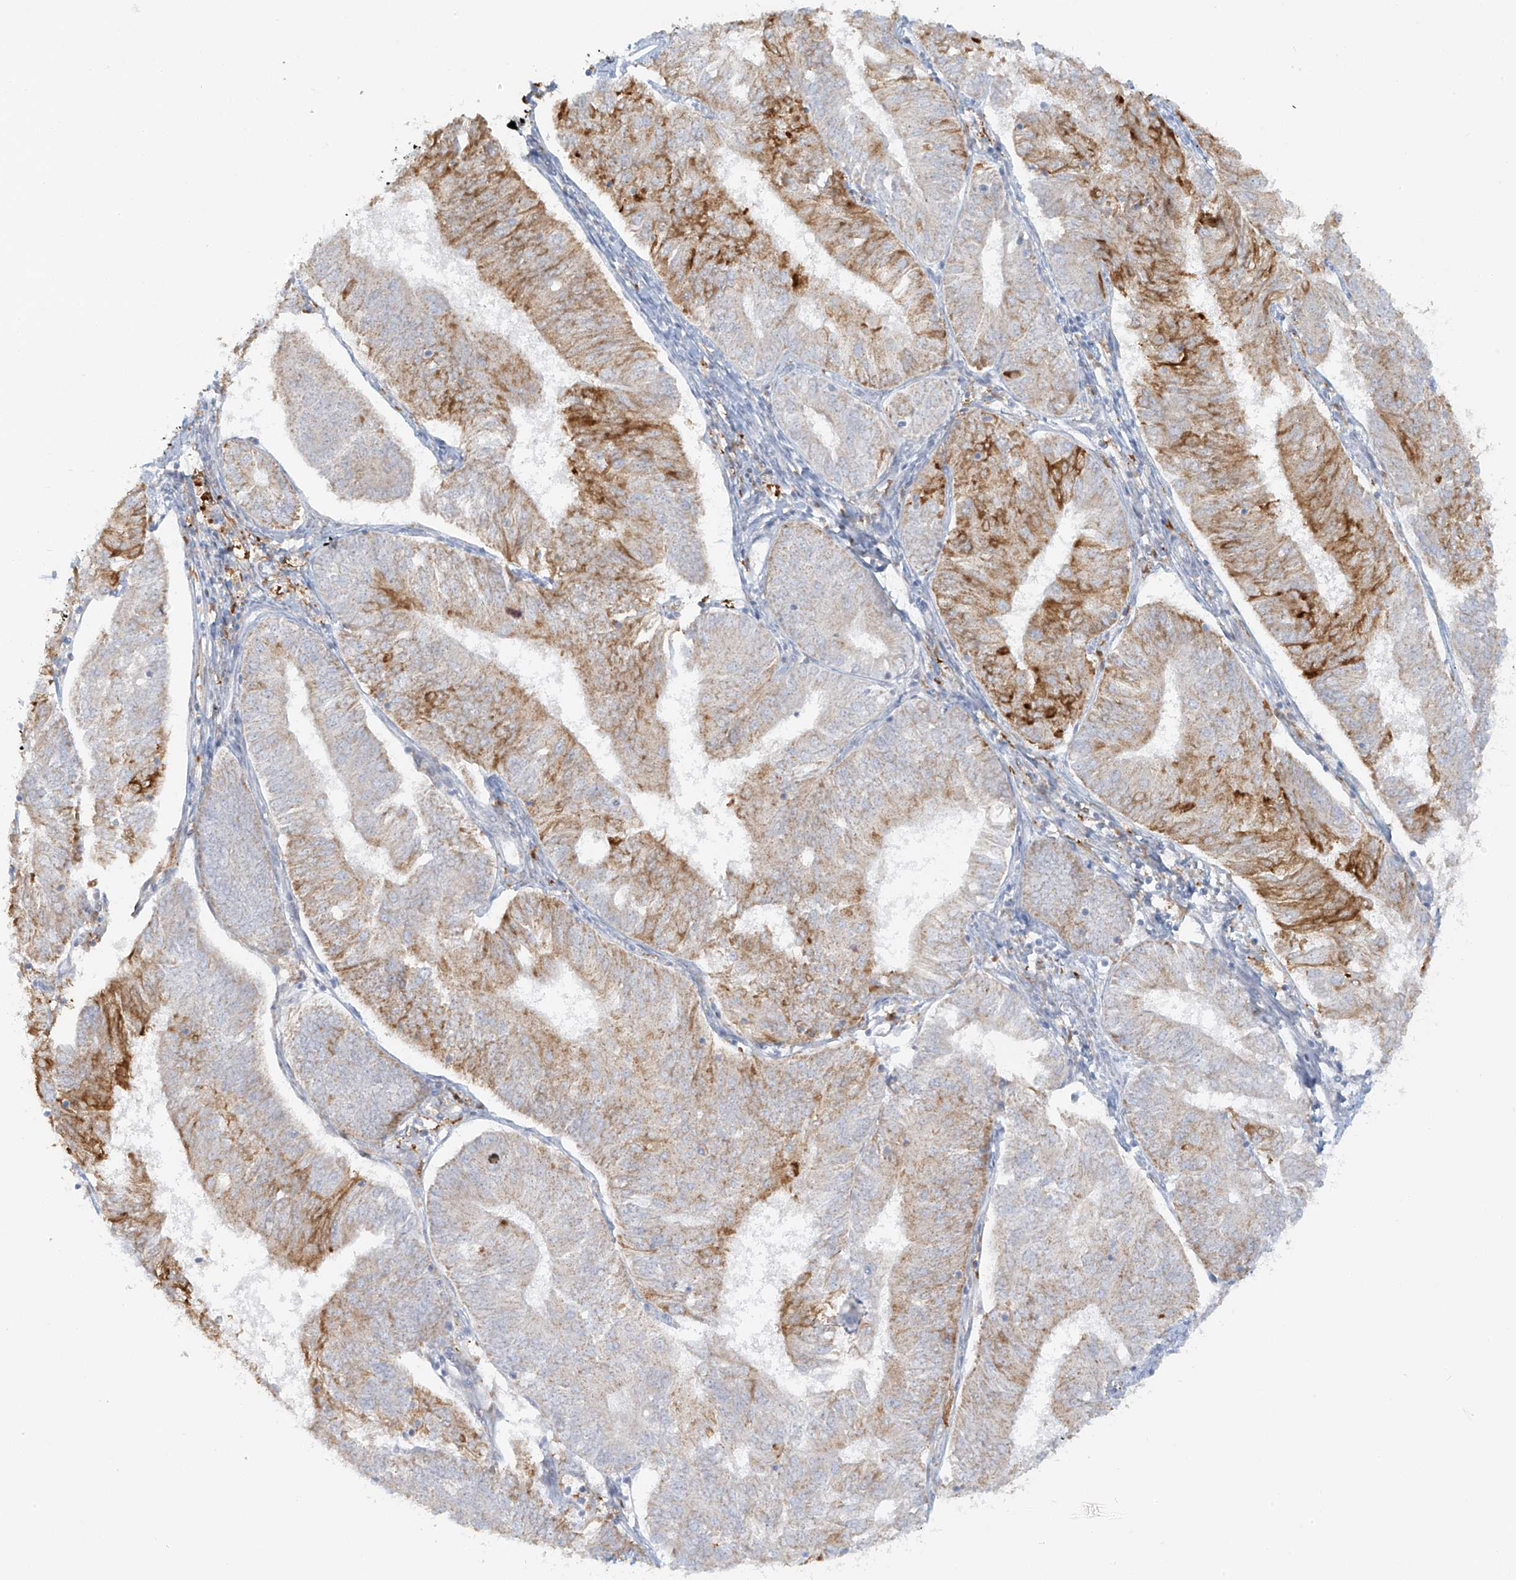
{"staining": {"intensity": "strong", "quantity": "<25%", "location": "cytoplasmic/membranous"}, "tissue": "endometrial cancer", "cell_type": "Tumor cells", "image_type": "cancer", "snomed": [{"axis": "morphology", "description": "Adenocarcinoma, NOS"}, {"axis": "topography", "description": "Endometrium"}], "caption": "Immunohistochemical staining of endometrial cancer (adenocarcinoma) displays medium levels of strong cytoplasmic/membranous protein expression in about <25% of tumor cells.", "gene": "UPK1B", "patient": {"sex": "female", "age": 58}}